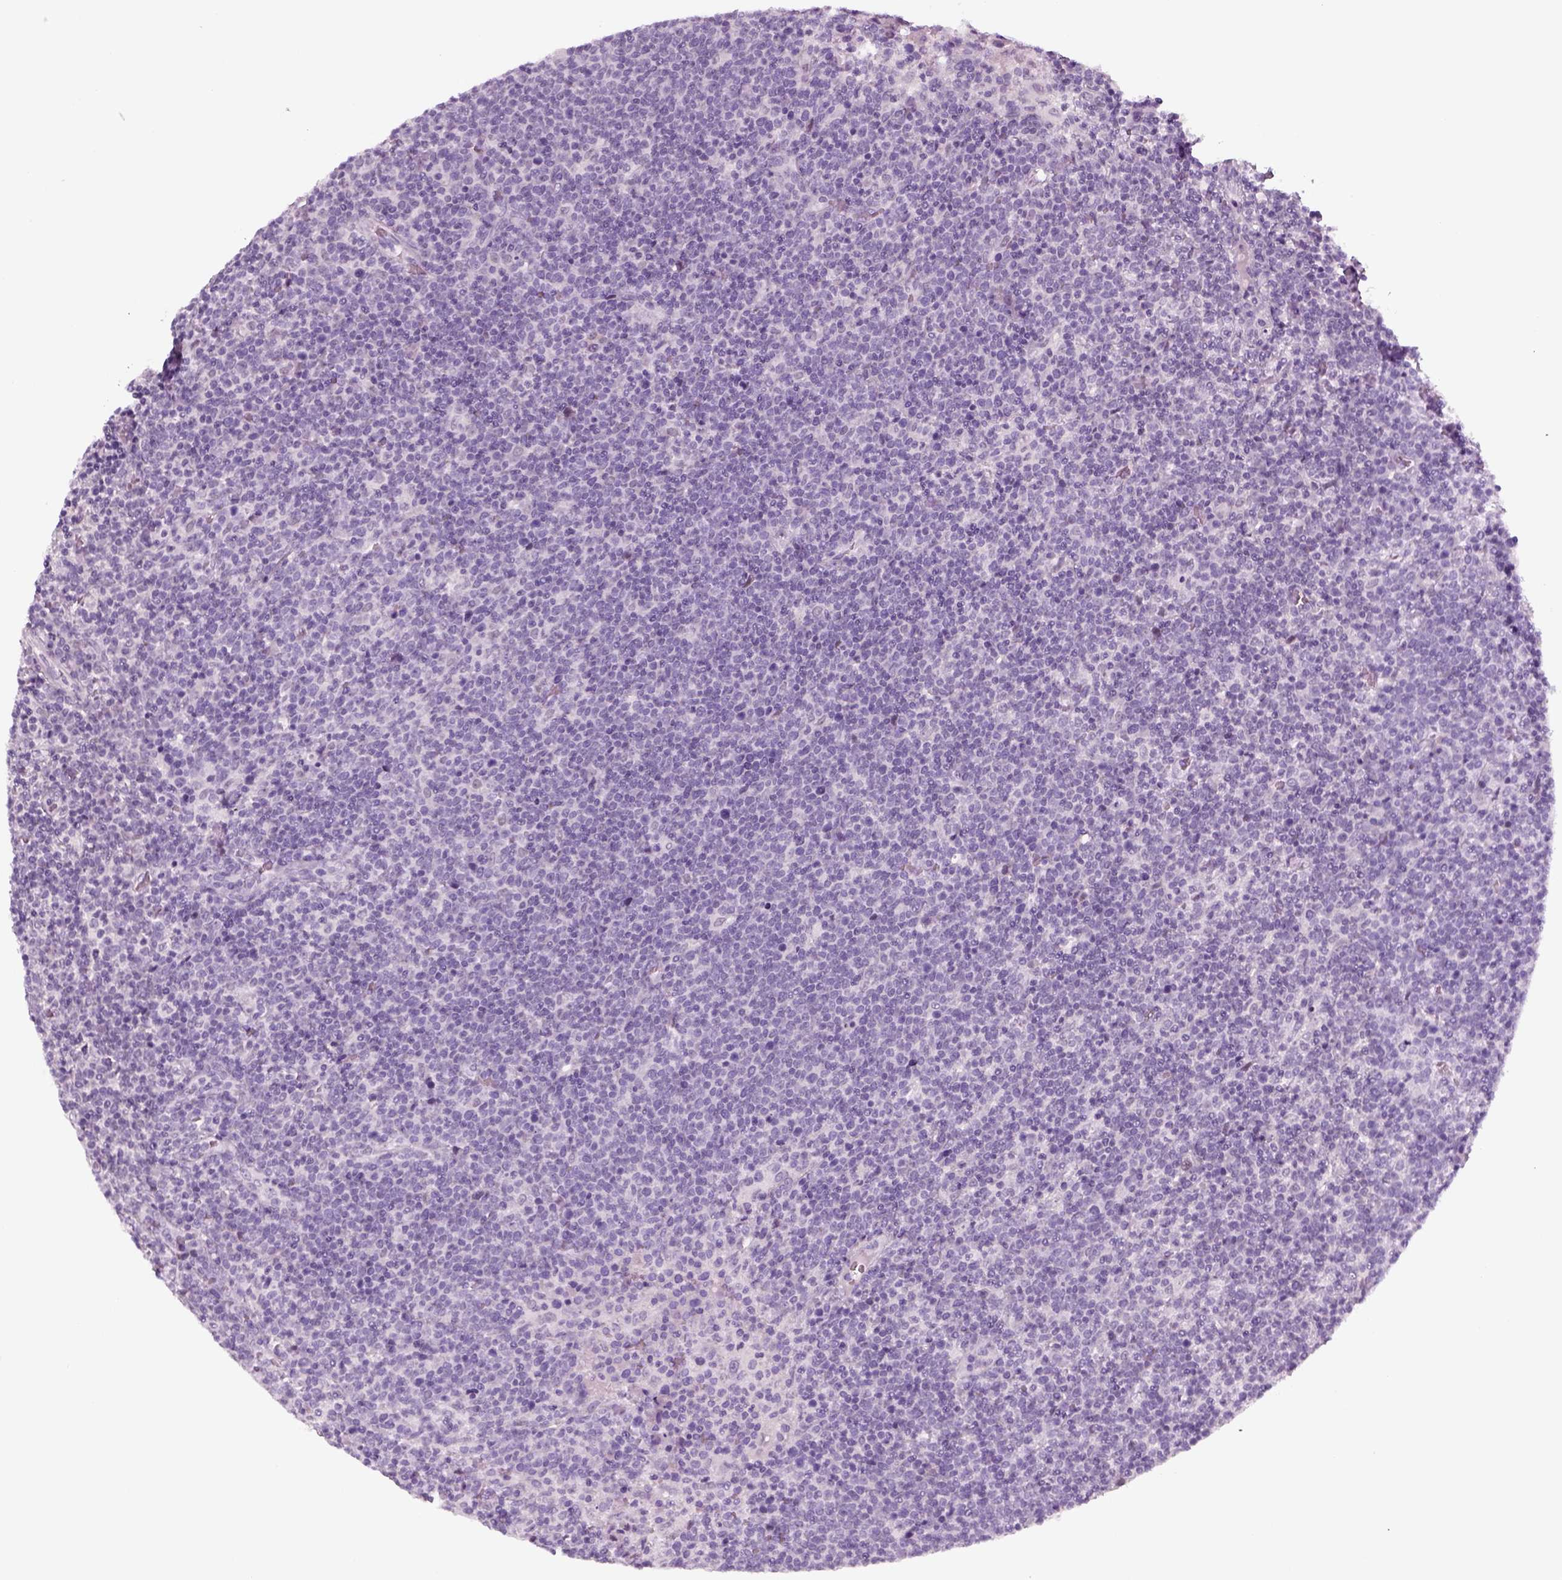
{"staining": {"intensity": "negative", "quantity": "none", "location": "none"}, "tissue": "lymphoma", "cell_type": "Tumor cells", "image_type": "cancer", "snomed": [{"axis": "morphology", "description": "Malignant lymphoma, non-Hodgkin's type, High grade"}, {"axis": "topography", "description": "Lymph node"}], "caption": "An immunohistochemistry image of lymphoma is shown. There is no staining in tumor cells of lymphoma.", "gene": "KRT75", "patient": {"sex": "male", "age": 61}}